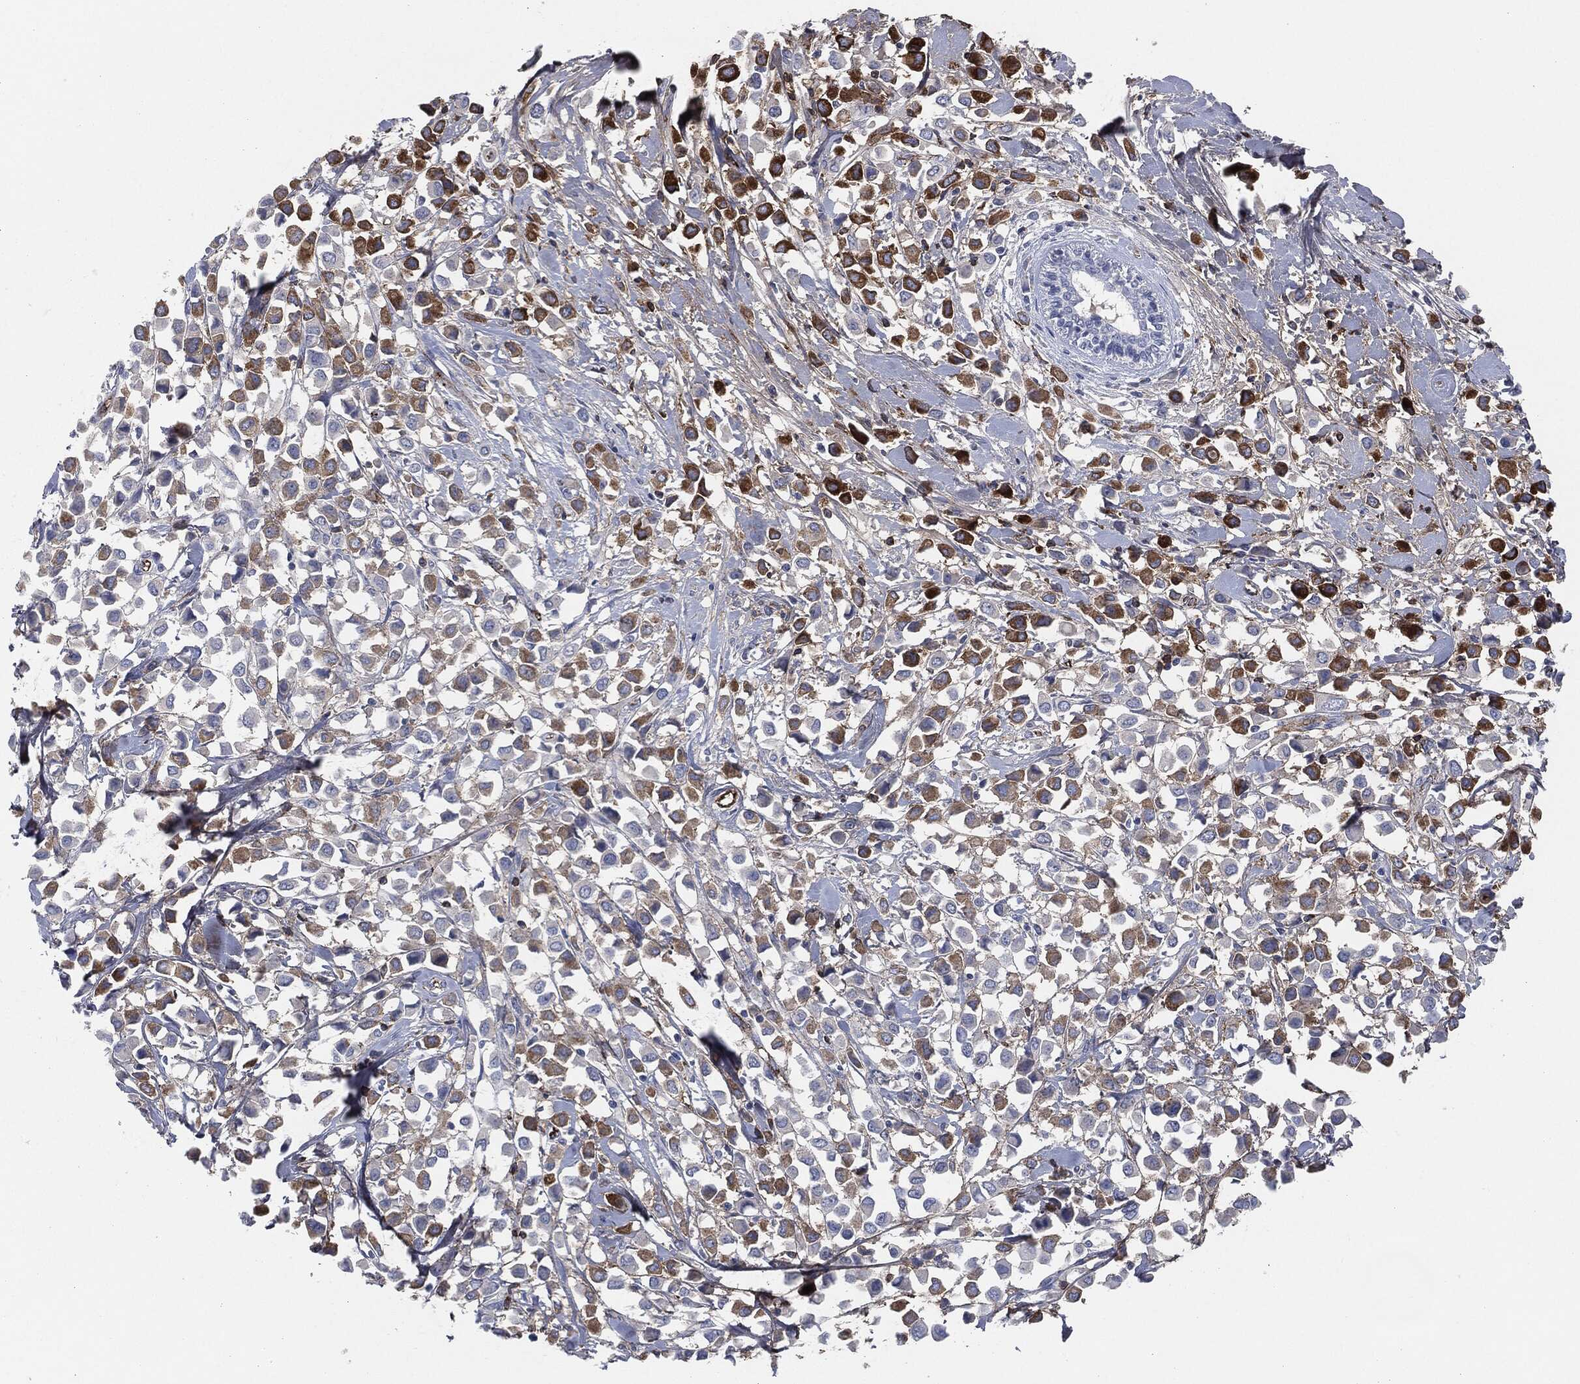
{"staining": {"intensity": "strong", "quantity": "<25%", "location": "cytoplasmic/membranous"}, "tissue": "breast cancer", "cell_type": "Tumor cells", "image_type": "cancer", "snomed": [{"axis": "morphology", "description": "Duct carcinoma"}, {"axis": "topography", "description": "Breast"}], "caption": "Immunohistochemical staining of infiltrating ductal carcinoma (breast) exhibits medium levels of strong cytoplasmic/membranous protein staining in approximately <25% of tumor cells. The protein is stained brown, and the nuclei are stained in blue (DAB (3,3'-diaminobenzidine) IHC with brightfield microscopy, high magnification).", "gene": "APOB", "patient": {"sex": "female", "age": 61}}